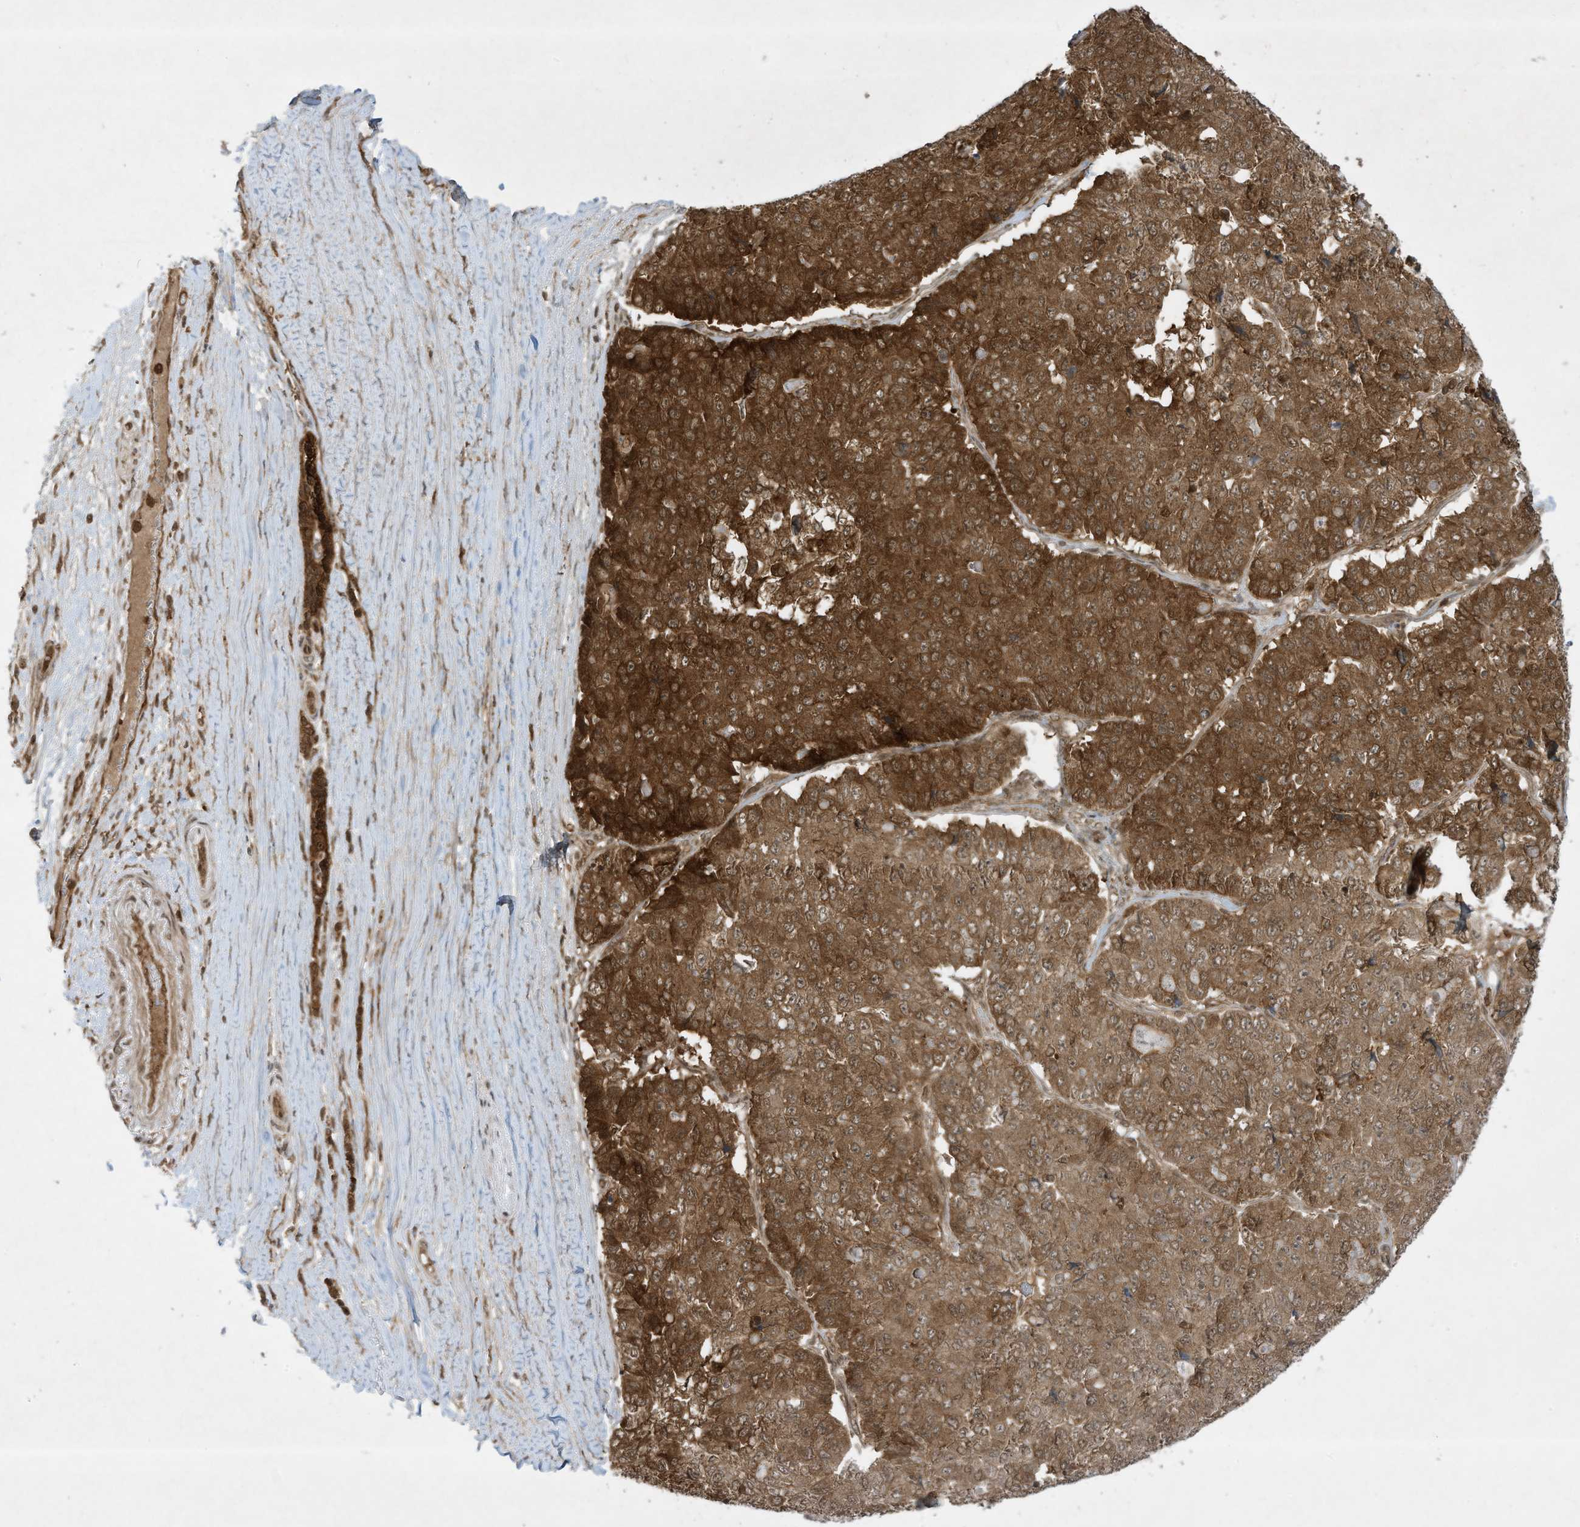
{"staining": {"intensity": "strong", "quantity": ">75%", "location": "cytoplasmic/membranous"}, "tissue": "pancreatic cancer", "cell_type": "Tumor cells", "image_type": "cancer", "snomed": [{"axis": "morphology", "description": "Adenocarcinoma, NOS"}, {"axis": "topography", "description": "Pancreas"}], "caption": "Adenocarcinoma (pancreatic) stained with a protein marker exhibits strong staining in tumor cells.", "gene": "CERT1", "patient": {"sex": "male", "age": 50}}